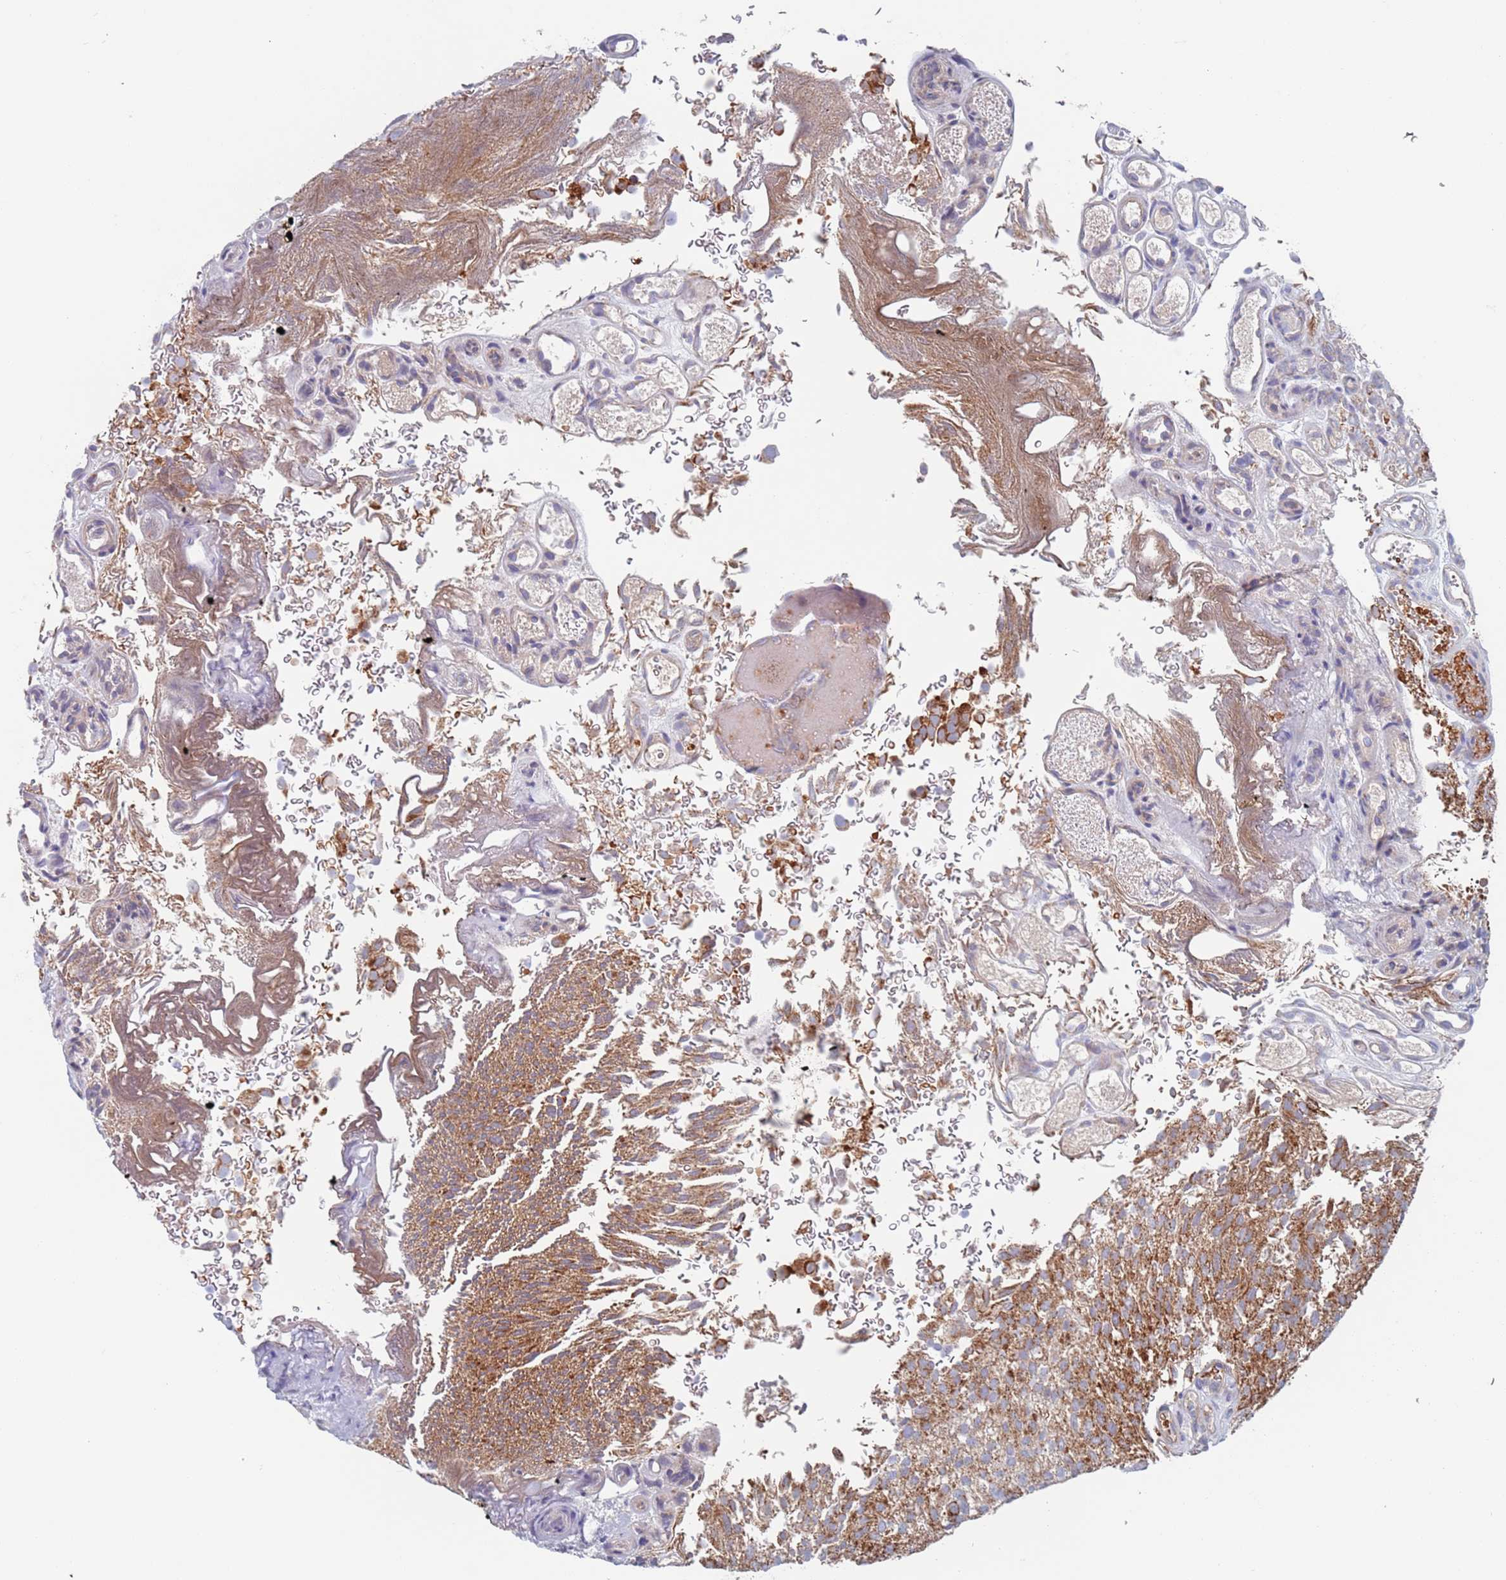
{"staining": {"intensity": "strong", "quantity": ">75%", "location": "cytoplasmic/membranous"}, "tissue": "urothelial cancer", "cell_type": "Tumor cells", "image_type": "cancer", "snomed": [{"axis": "morphology", "description": "Urothelial carcinoma, Low grade"}, {"axis": "topography", "description": "Urinary bladder"}], "caption": "An immunohistochemistry micrograph of tumor tissue is shown. Protein staining in brown labels strong cytoplasmic/membranous positivity in urothelial cancer within tumor cells.", "gene": "CHCHD6", "patient": {"sex": "male", "age": 78}}